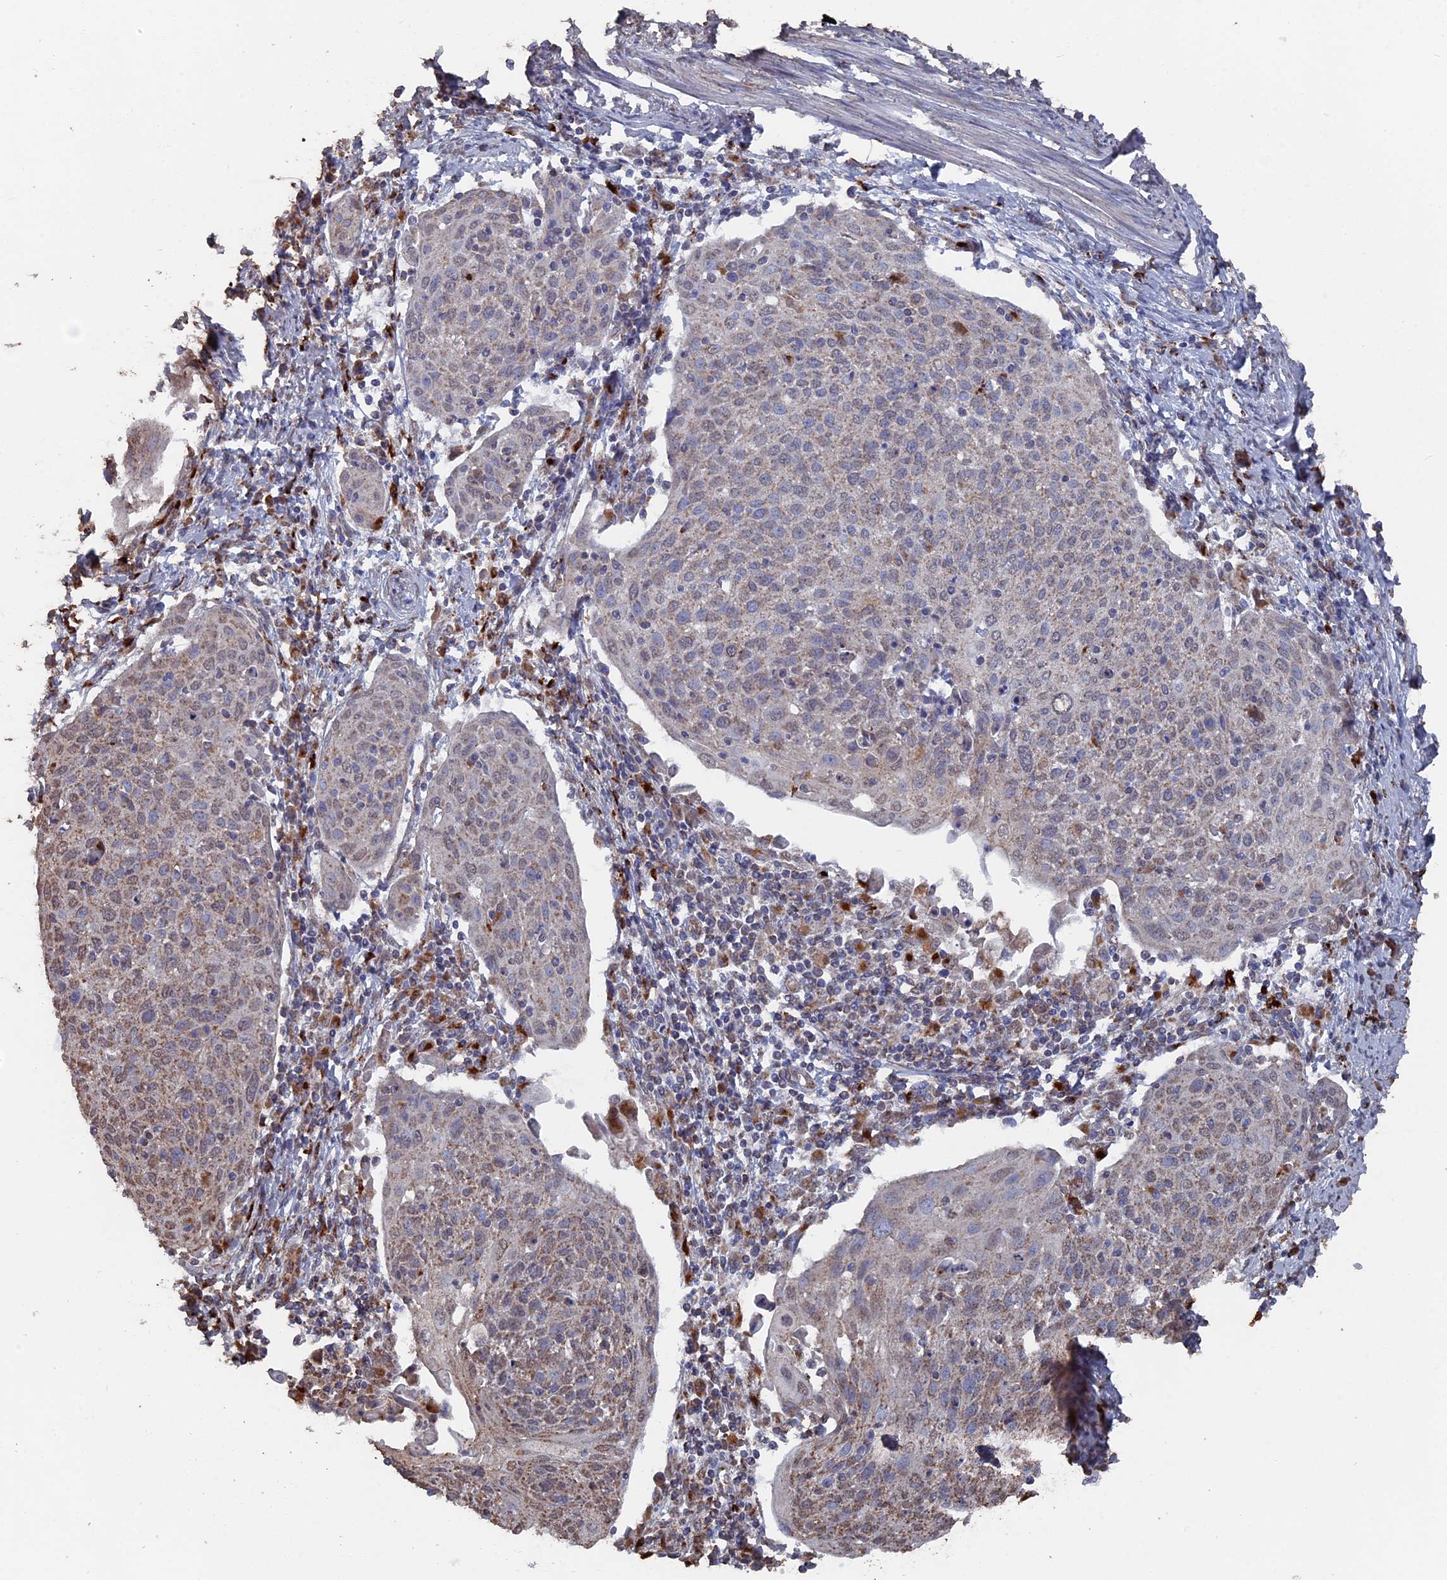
{"staining": {"intensity": "moderate", "quantity": "<25%", "location": "cytoplasmic/membranous,nuclear"}, "tissue": "cervical cancer", "cell_type": "Tumor cells", "image_type": "cancer", "snomed": [{"axis": "morphology", "description": "Squamous cell carcinoma, NOS"}, {"axis": "topography", "description": "Cervix"}], "caption": "Immunohistochemistry micrograph of human cervical squamous cell carcinoma stained for a protein (brown), which shows low levels of moderate cytoplasmic/membranous and nuclear expression in about <25% of tumor cells.", "gene": "SMG9", "patient": {"sex": "female", "age": 67}}